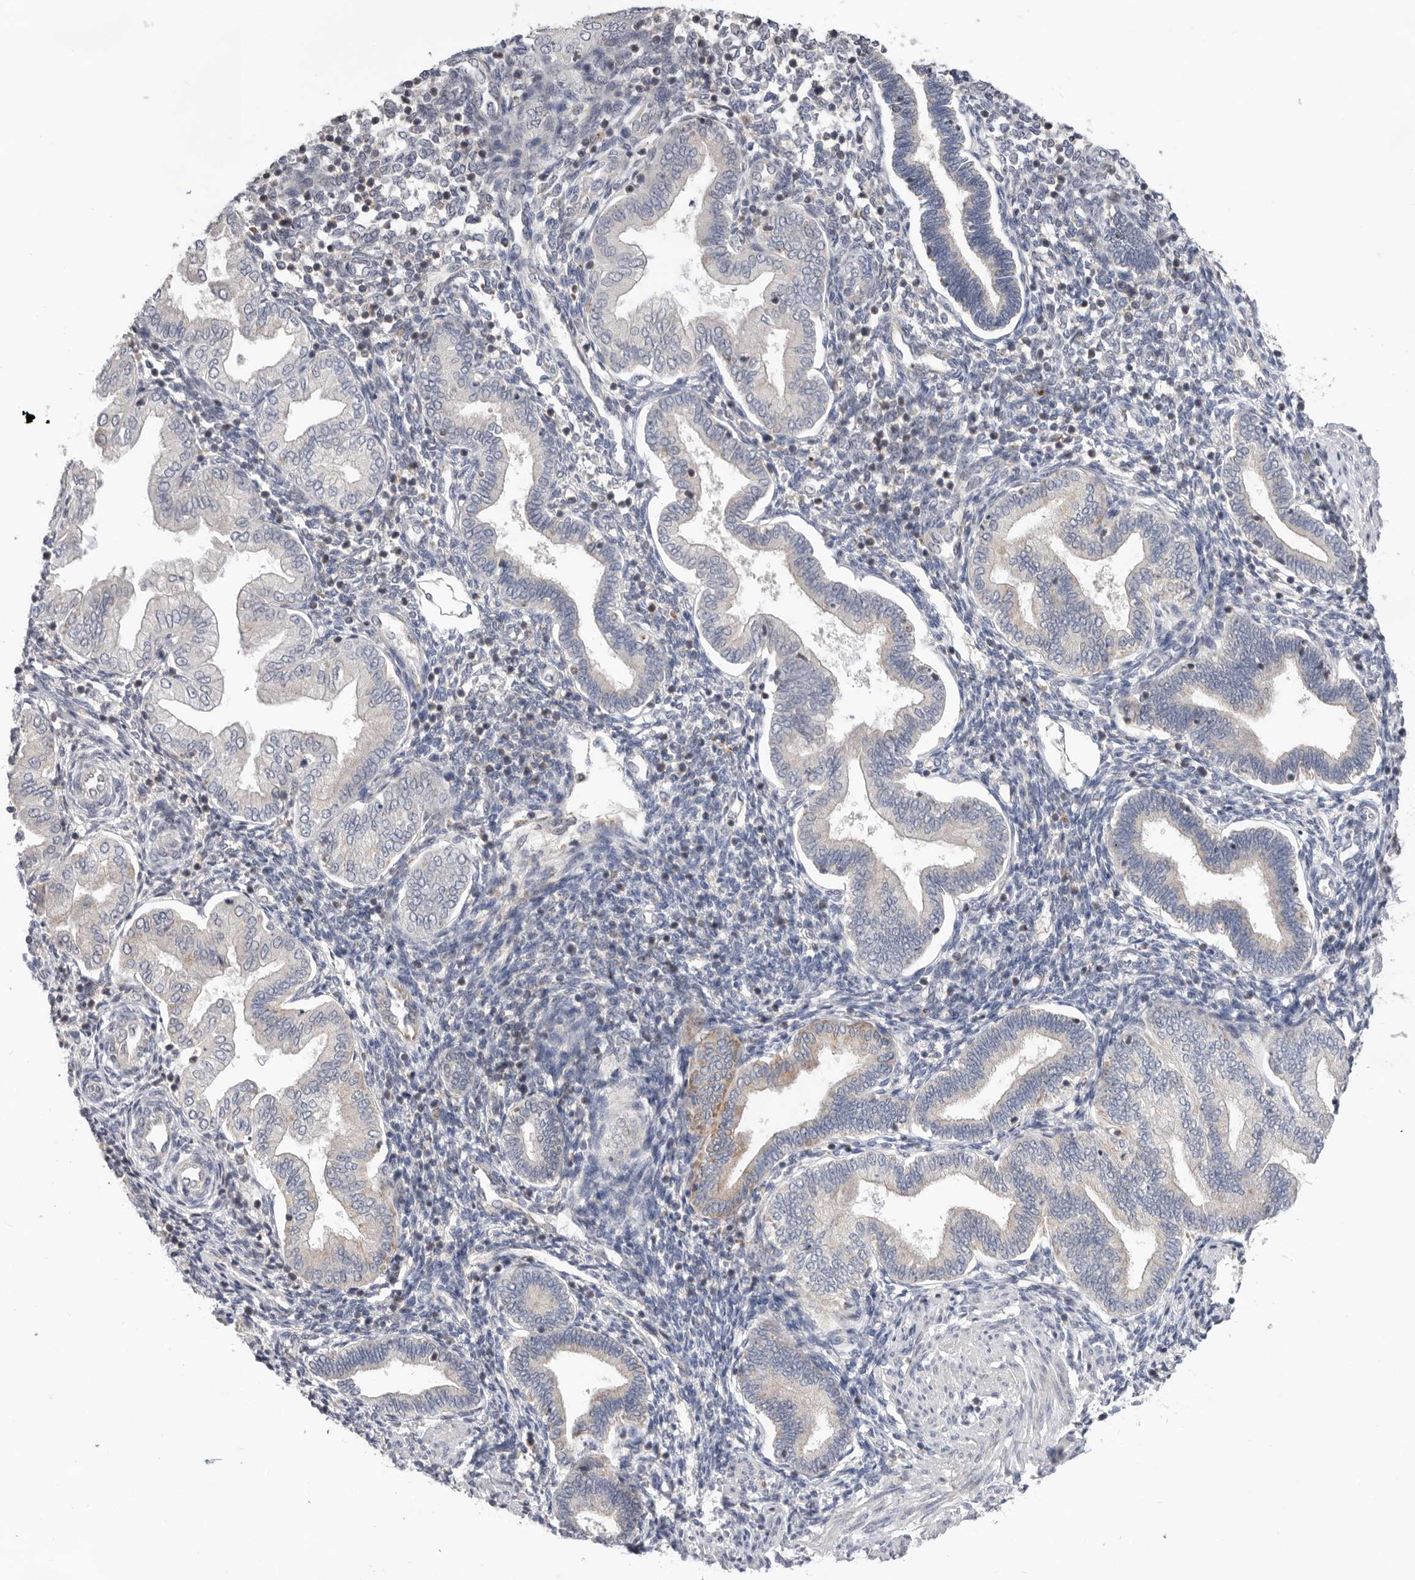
{"staining": {"intensity": "negative", "quantity": "none", "location": "none"}, "tissue": "endometrium", "cell_type": "Cells in endometrial stroma", "image_type": "normal", "snomed": [{"axis": "morphology", "description": "Normal tissue, NOS"}, {"axis": "topography", "description": "Endometrium"}], "caption": "DAB (3,3'-diaminobenzidine) immunohistochemical staining of normal endometrium displays no significant positivity in cells in endometrial stroma.", "gene": "BRCA2", "patient": {"sex": "female", "age": 53}}